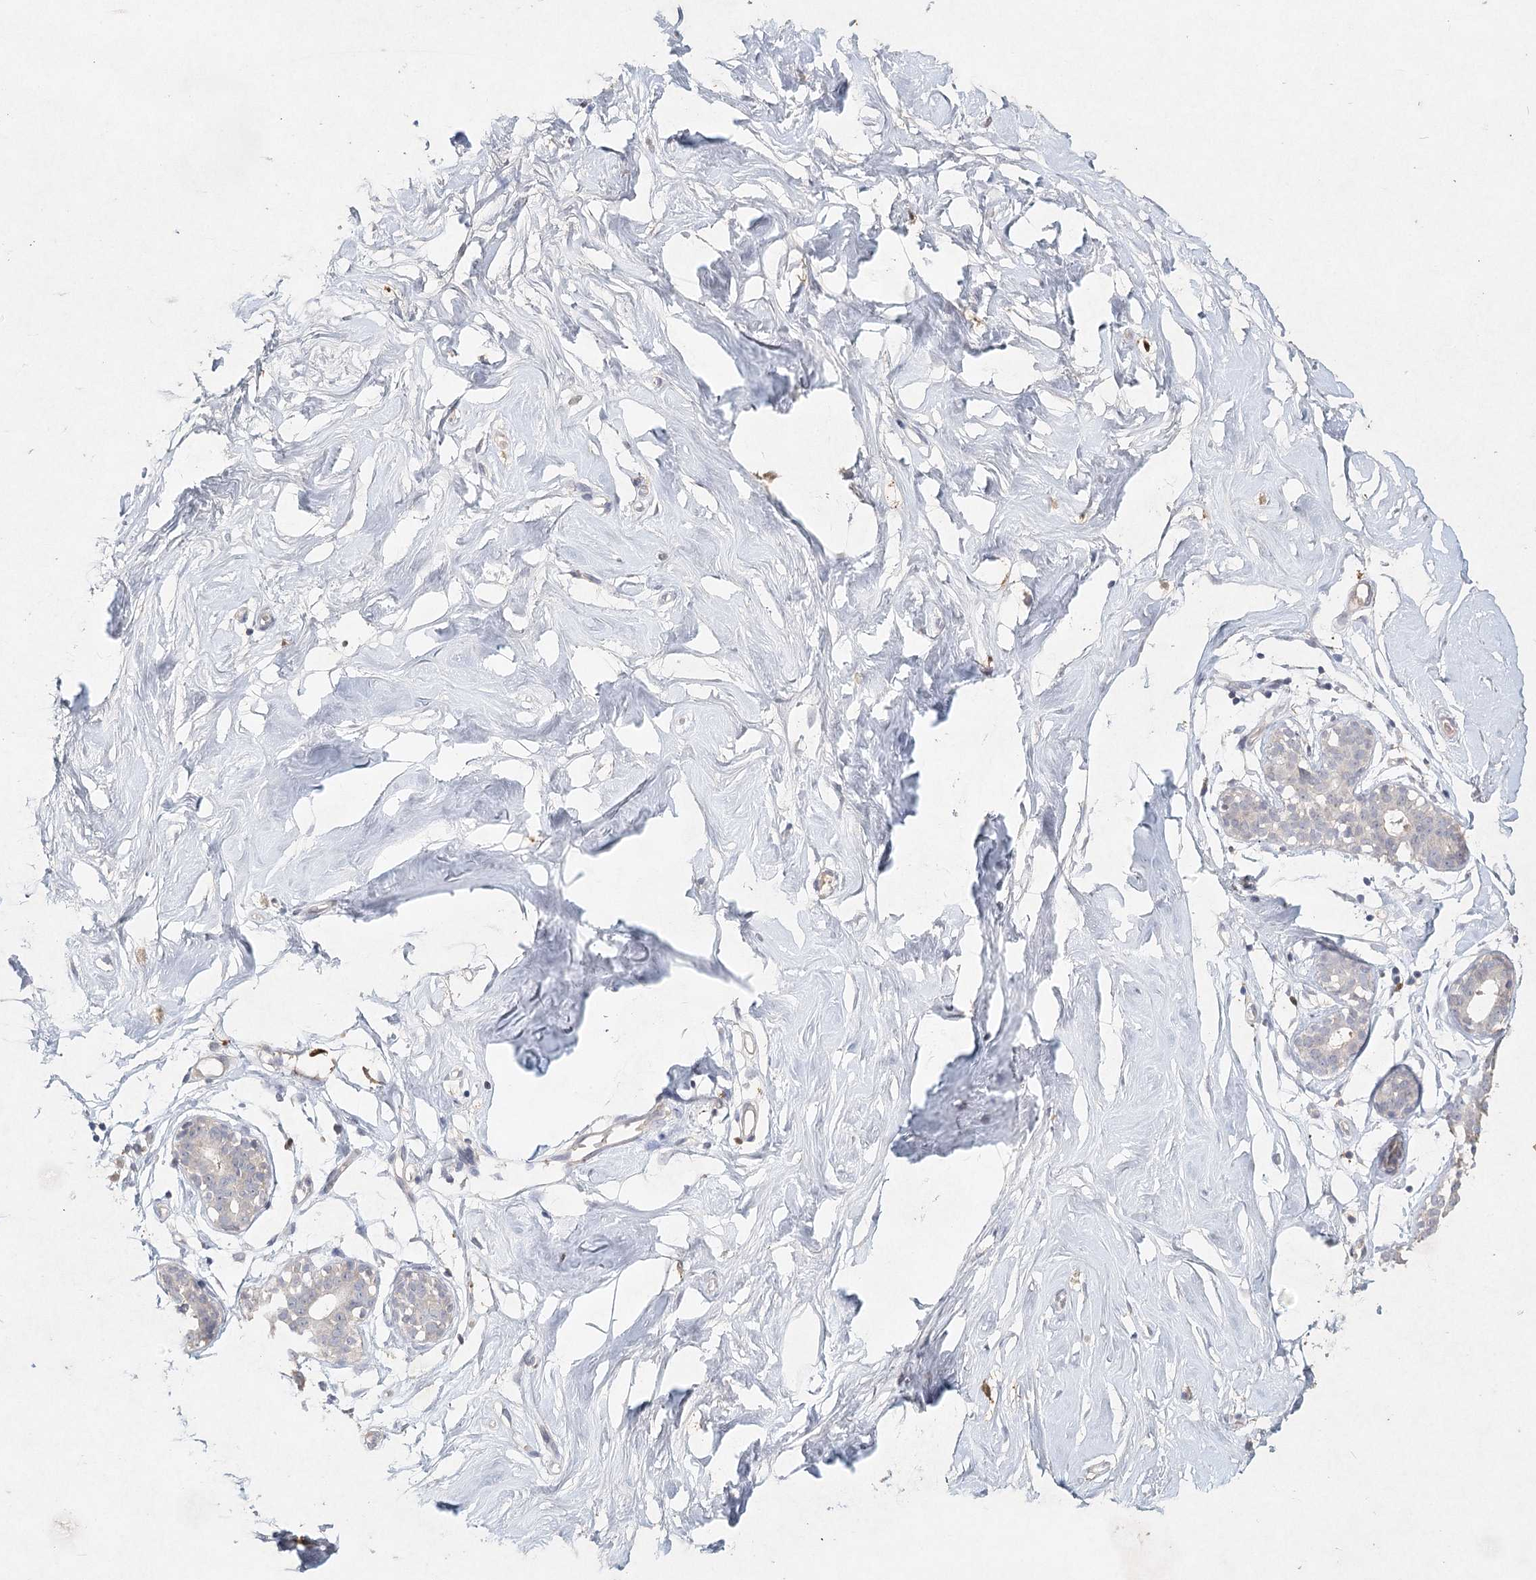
{"staining": {"intensity": "negative", "quantity": "none", "location": "none"}, "tissue": "breast", "cell_type": "Adipocytes", "image_type": "normal", "snomed": [{"axis": "morphology", "description": "Normal tissue, NOS"}, {"axis": "morphology", "description": "Adenoma, NOS"}, {"axis": "topography", "description": "Breast"}], "caption": "Normal breast was stained to show a protein in brown. There is no significant expression in adipocytes.", "gene": "ARSI", "patient": {"sex": "female", "age": 23}}